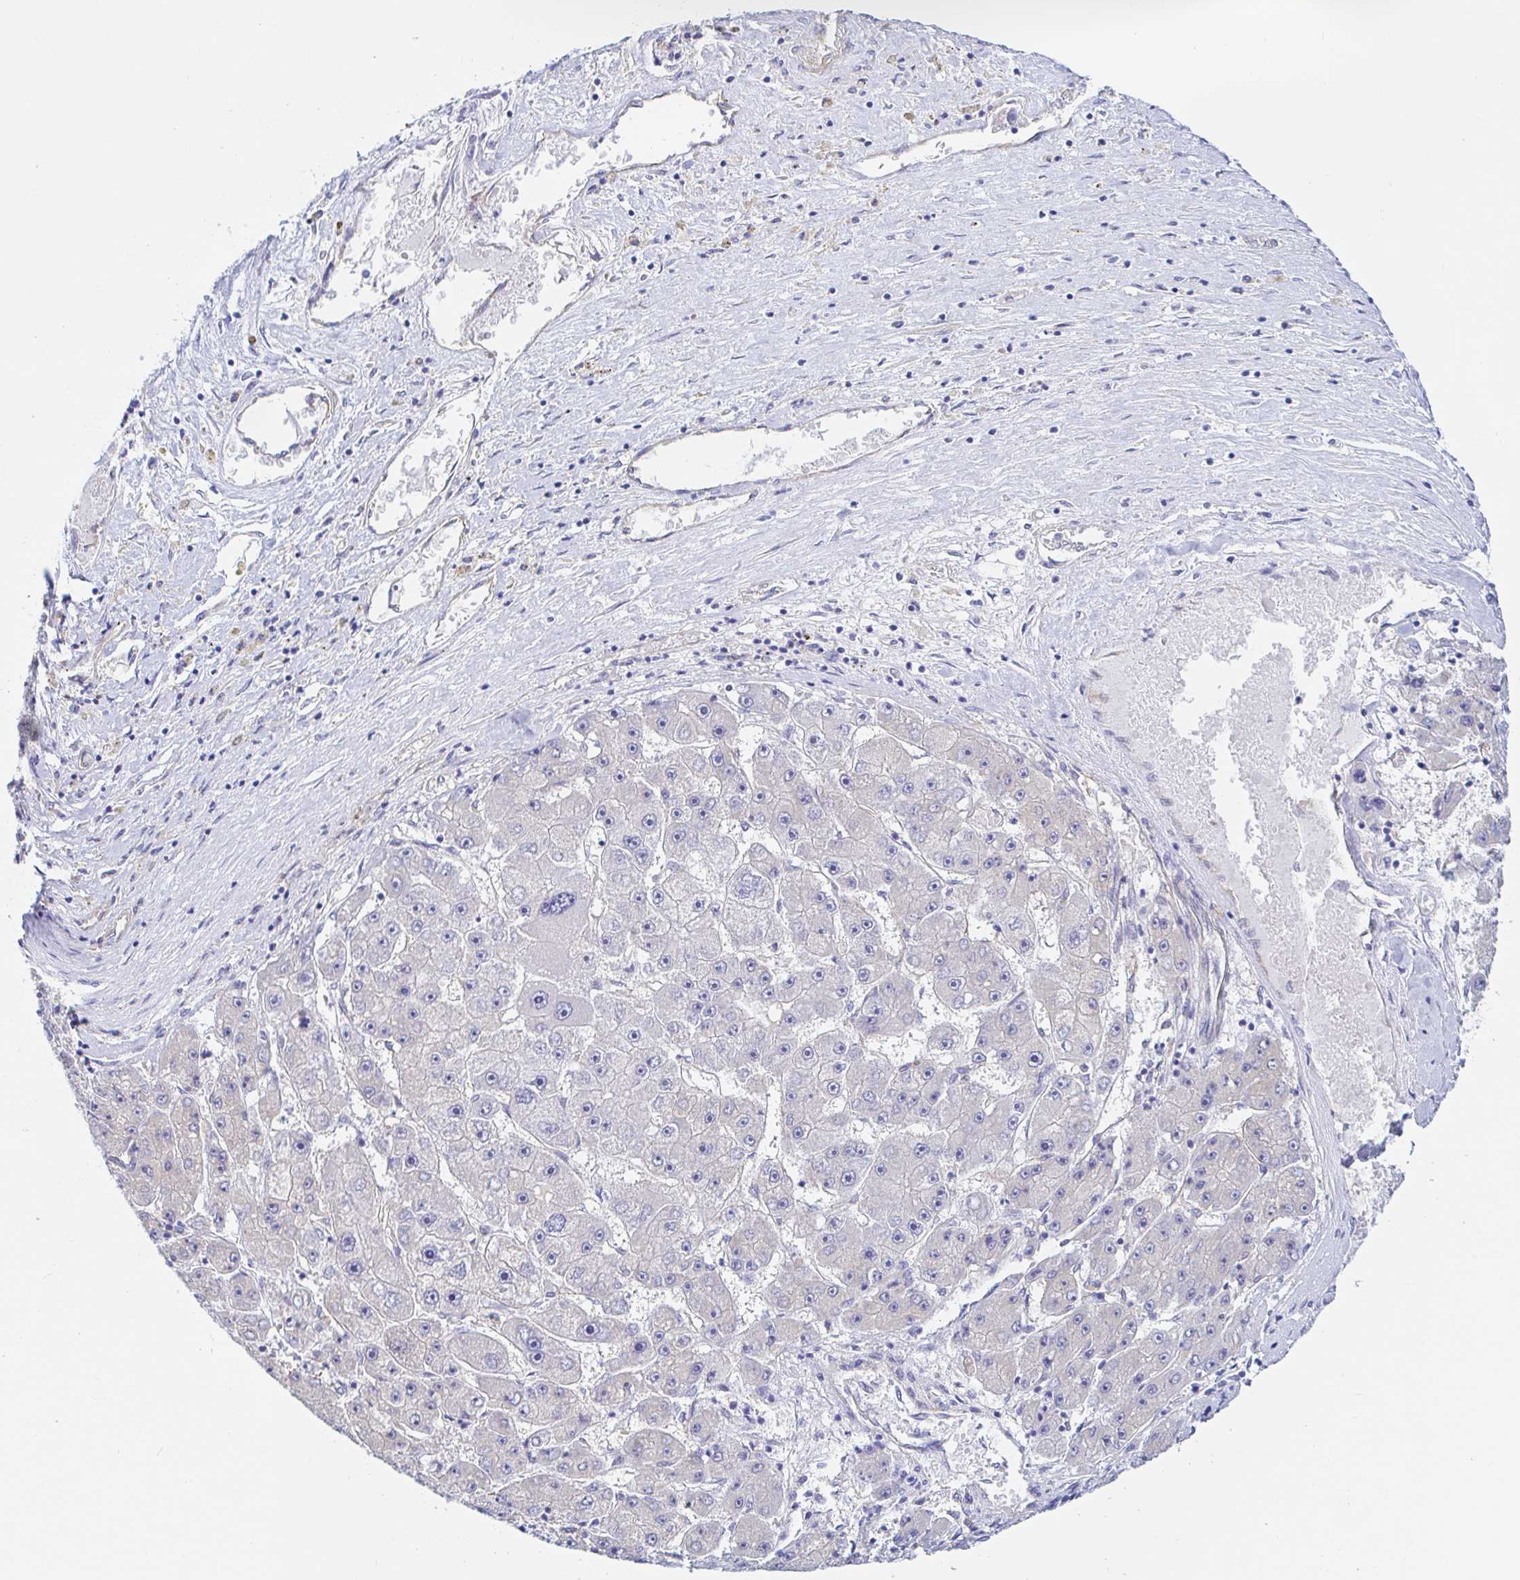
{"staining": {"intensity": "negative", "quantity": "none", "location": "none"}, "tissue": "liver cancer", "cell_type": "Tumor cells", "image_type": "cancer", "snomed": [{"axis": "morphology", "description": "Carcinoma, Hepatocellular, NOS"}, {"axis": "topography", "description": "Liver"}], "caption": "Photomicrograph shows no significant protein positivity in tumor cells of liver cancer (hepatocellular carcinoma).", "gene": "ARL4D", "patient": {"sex": "female", "age": 61}}